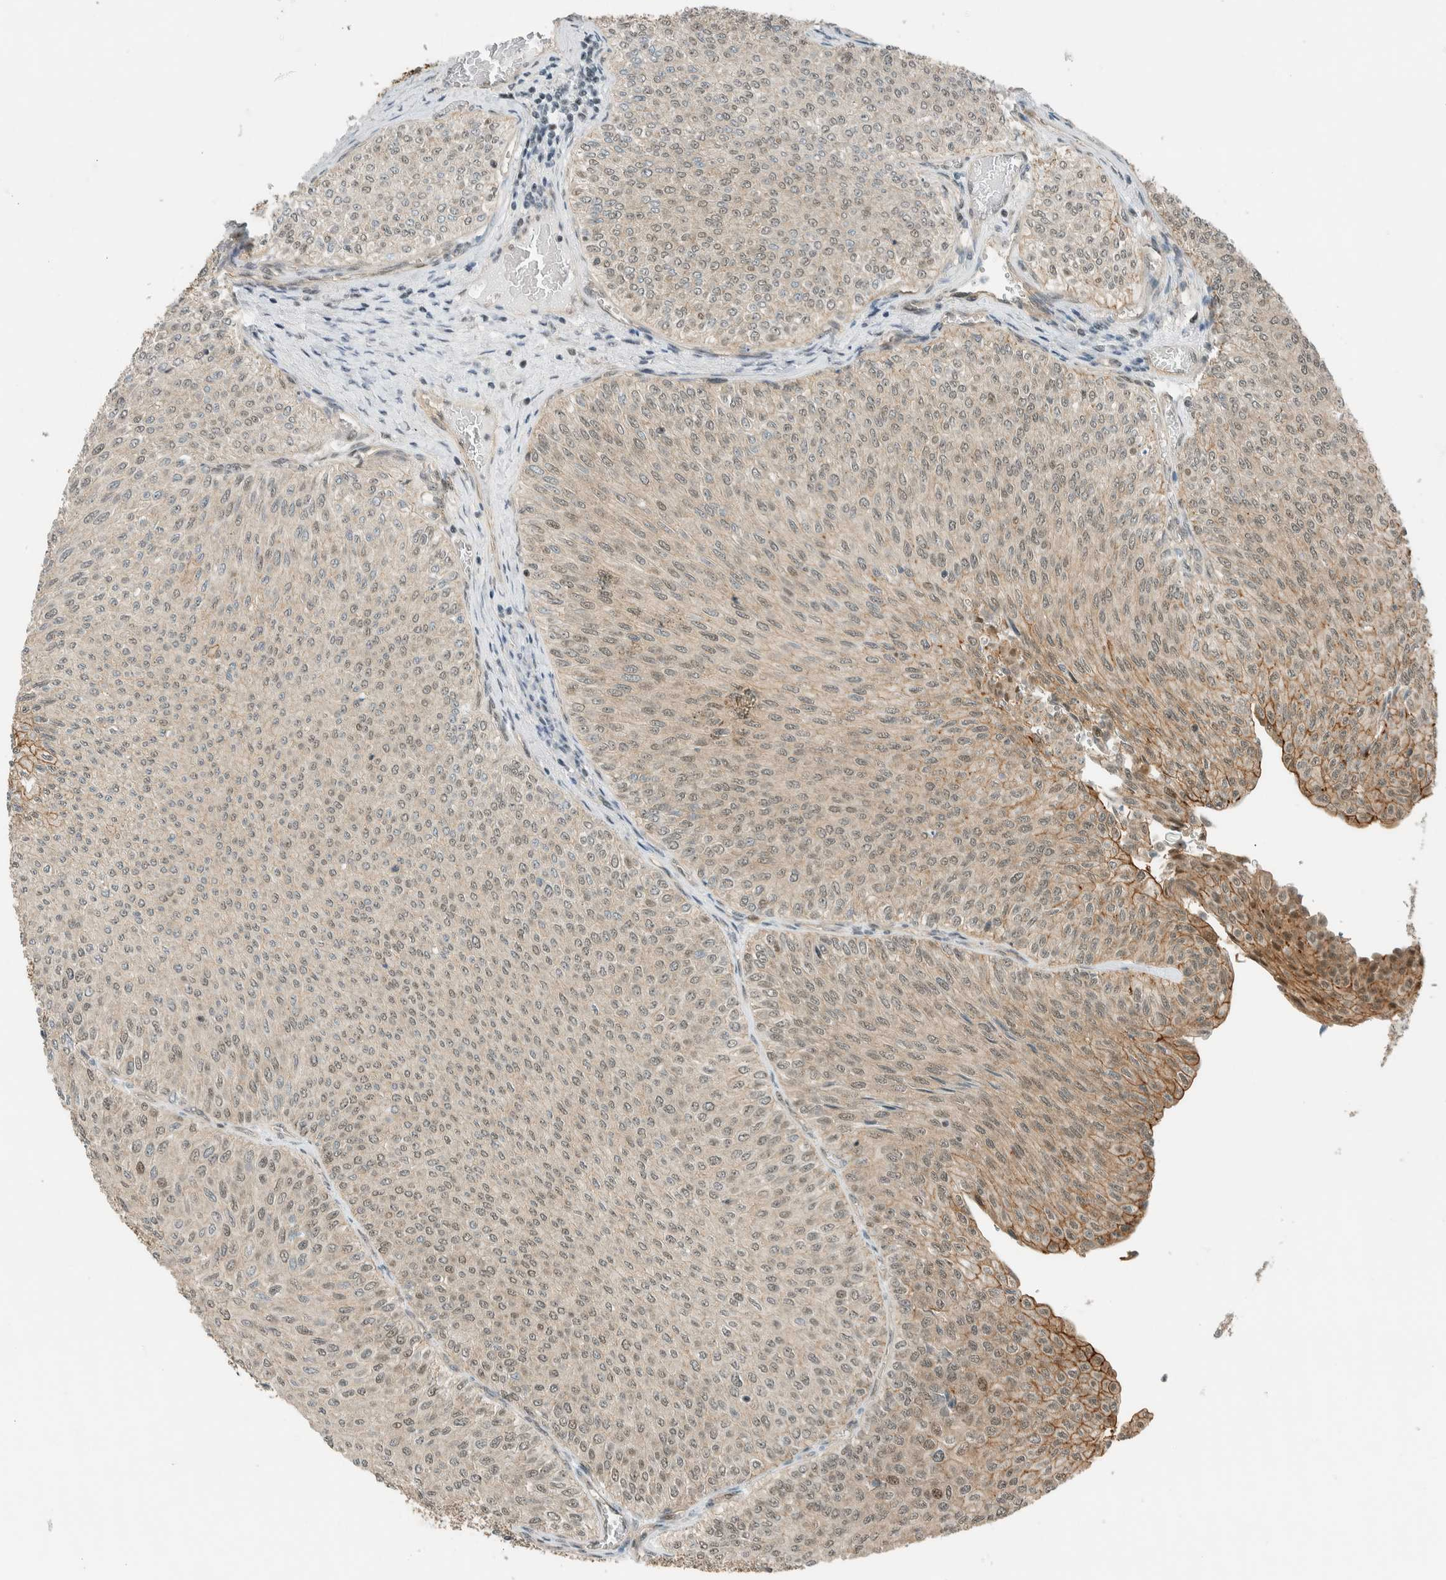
{"staining": {"intensity": "weak", "quantity": ">75%", "location": "cytoplasmic/membranous,nuclear"}, "tissue": "urothelial cancer", "cell_type": "Tumor cells", "image_type": "cancer", "snomed": [{"axis": "morphology", "description": "Urothelial carcinoma, Low grade"}, {"axis": "topography", "description": "Urinary bladder"}], "caption": "High-power microscopy captured an IHC image of urothelial carcinoma (low-grade), revealing weak cytoplasmic/membranous and nuclear positivity in about >75% of tumor cells.", "gene": "NIBAN2", "patient": {"sex": "male", "age": 78}}